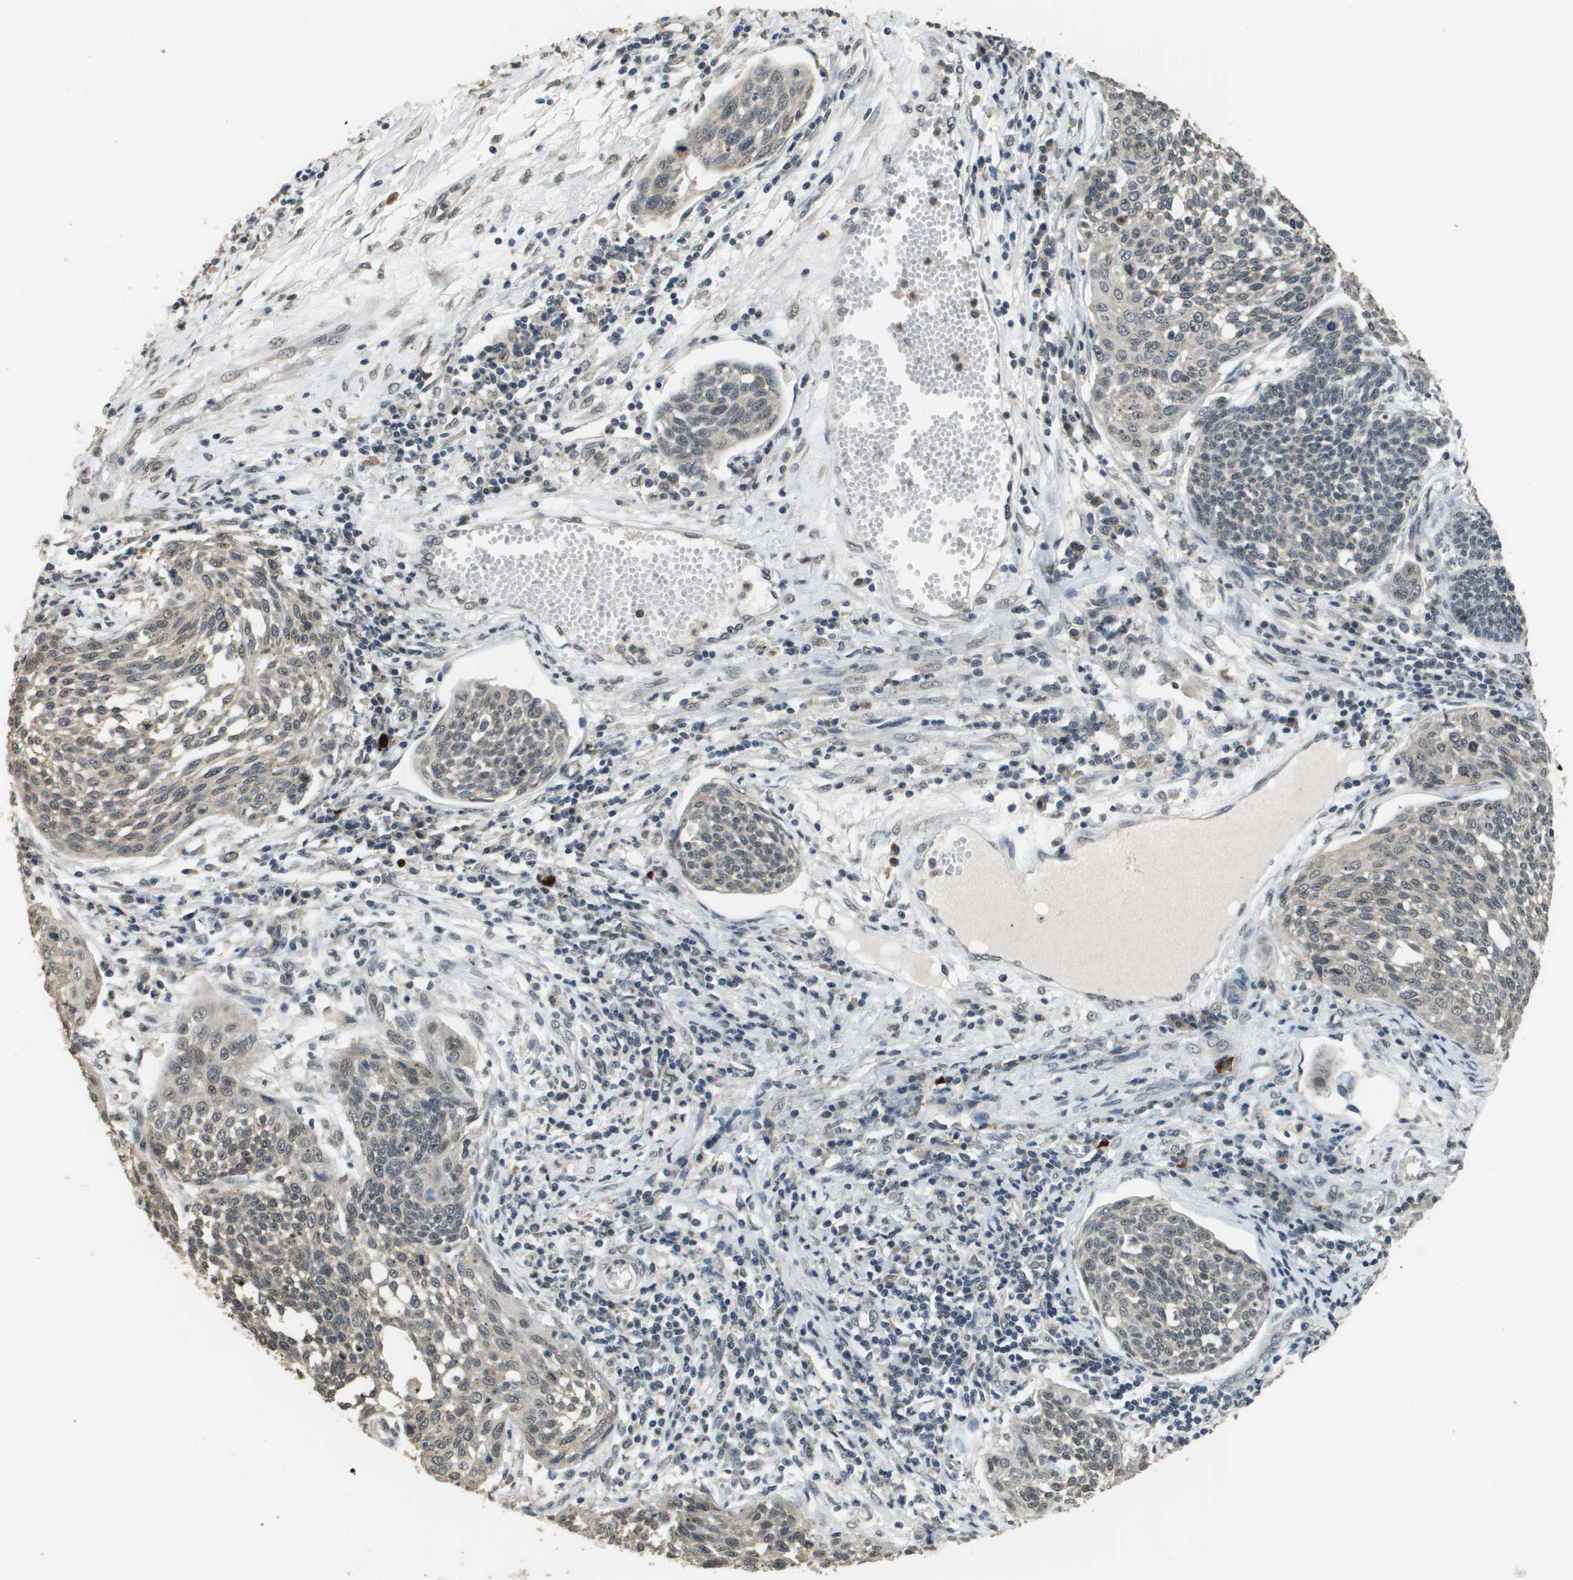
{"staining": {"intensity": "weak", "quantity": "25%-75%", "location": "cytoplasmic/membranous,nuclear"}, "tissue": "cervical cancer", "cell_type": "Tumor cells", "image_type": "cancer", "snomed": [{"axis": "morphology", "description": "Squamous cell carcinoma, NOS"}, {"axis": "topography", "description": "Cervix"}], "caption": "There is low levels of weak cytoplasmic/membranous and nuclear staining in tumor cells of squamous cell carcinoma (cervical), as demonstrated by immunohistochemical staining (brown color).", "gene": "FANCC", "patient": {"sex": "female", "age": 34}}